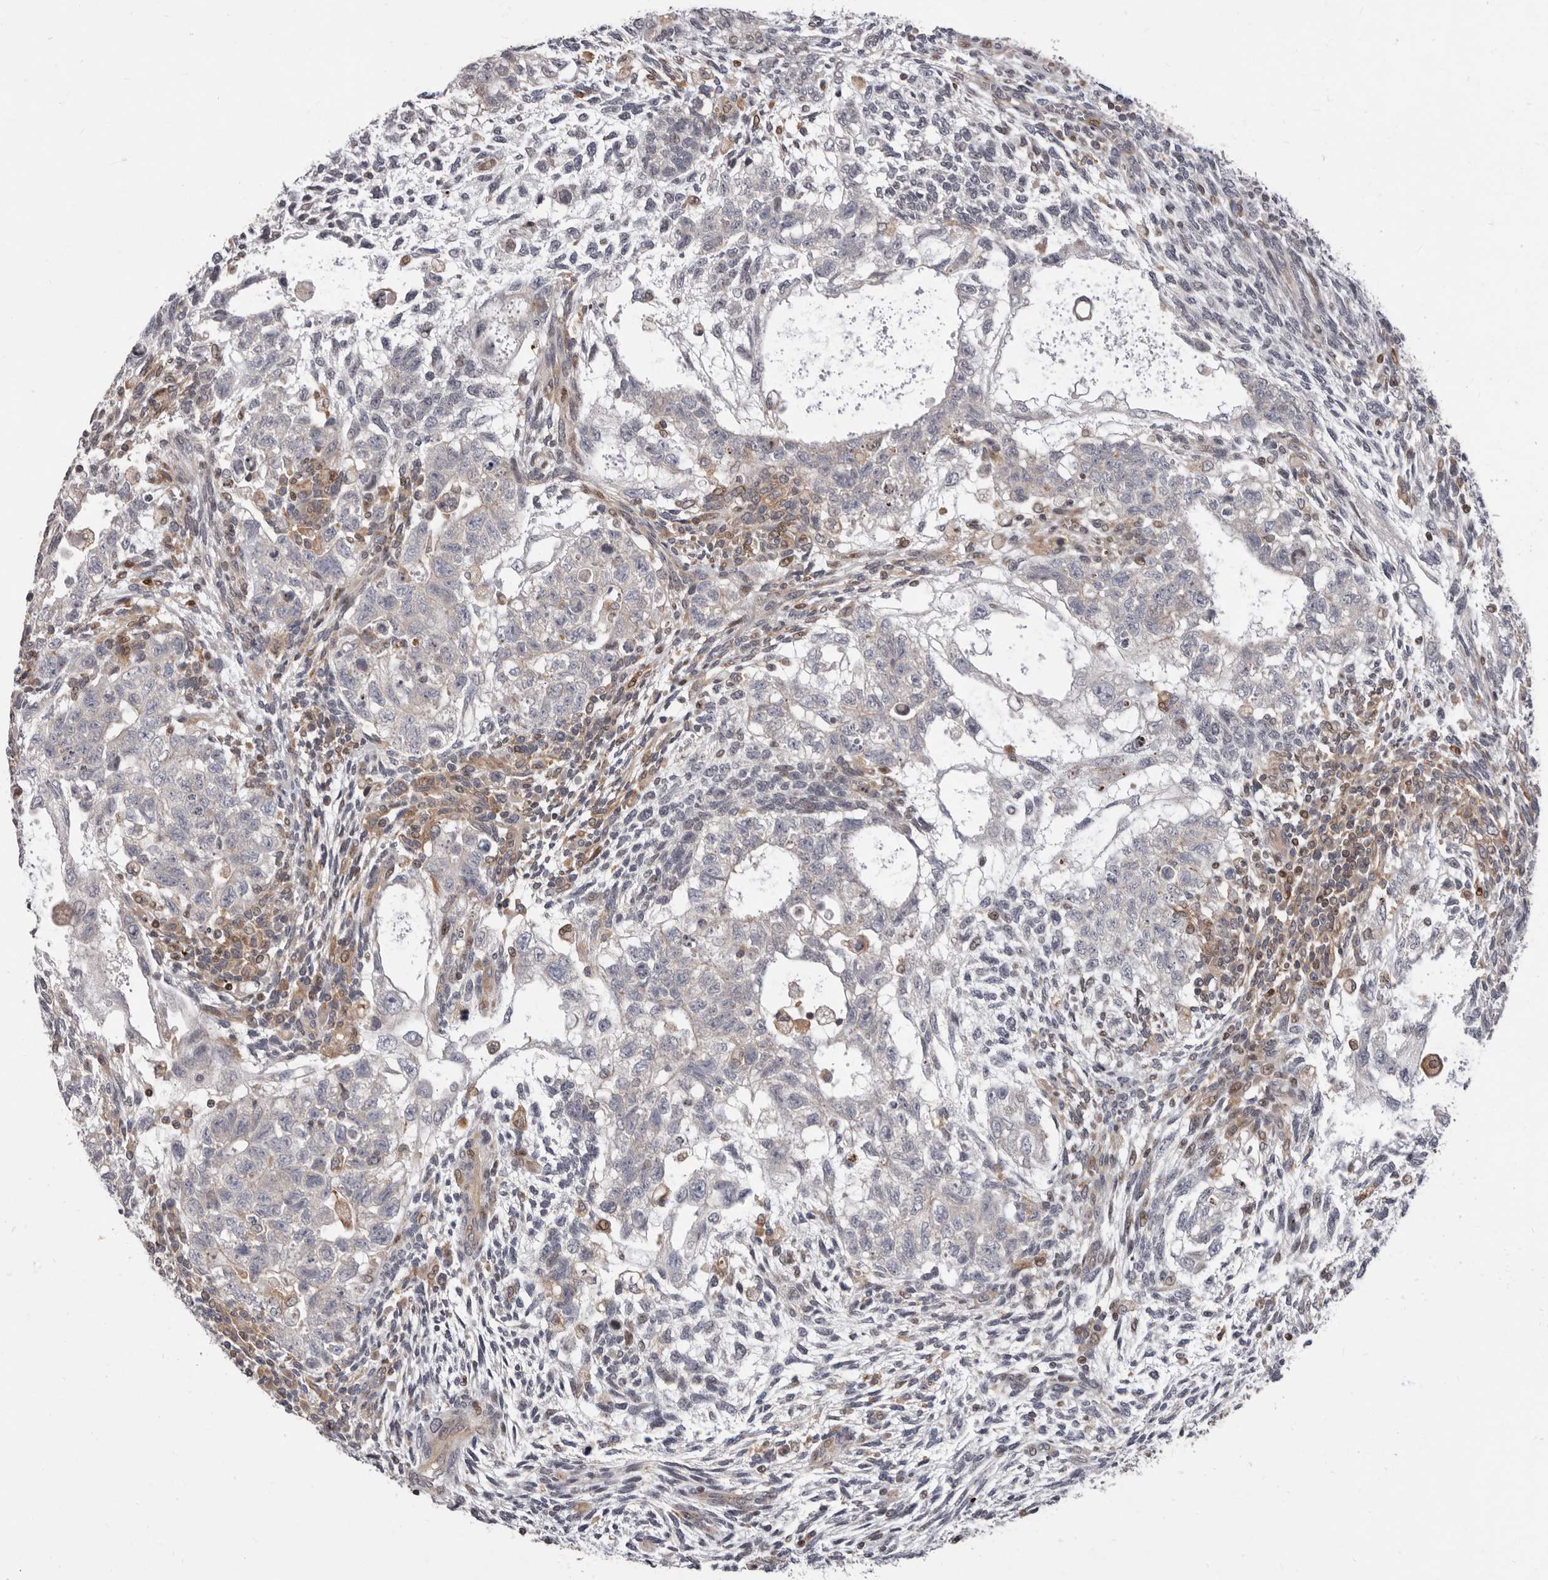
{"staining": {"intensity": "negative", "quantity": "none", "location": "none"}, "tissue": "testis cancer", "cell_type": "Tumor cells", "image_type": "cancer", "snomed": [{"axis": "morphology", "description": "Carcinoma, Embryonal, NOS"}, {"axis": "topography", "description": "Testis"}], "caption": "Human testis embryonal carcinoma stained for a protein using immunohistochemistry (IHC) displays no positivity in tumor cells.", "gene": "FGFR4", "patient": {"sex": "male", "age": 37}}